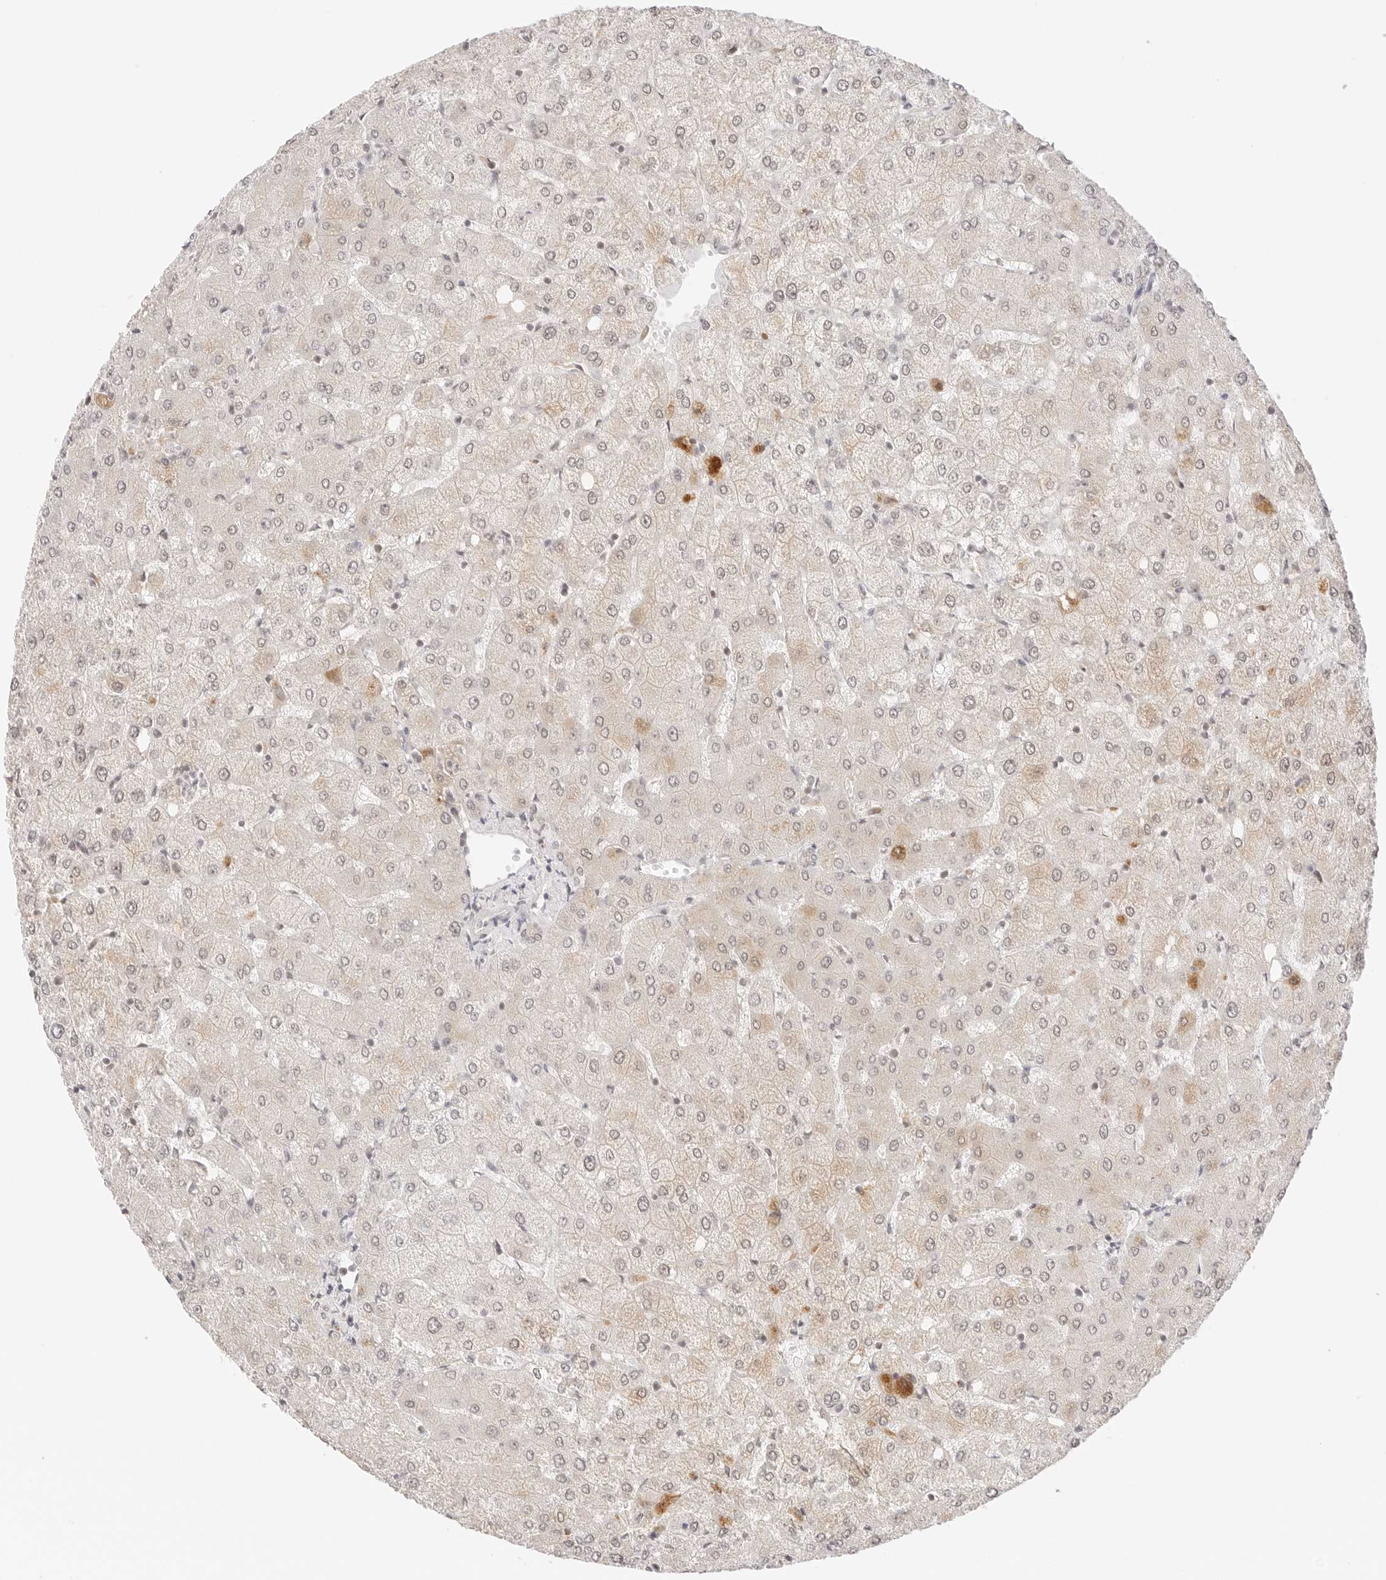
{"staining": {"intensity": "negative", "quantity": "none", "location": "none"}, "tissue": "liver", "cell_type": "Cholangiocytes", "image_type": "normal", "snomed": [{"axis": "morphology", "description": "Normal tissue, NOS"}, {"axis": "topography", "description": "Liver"}], "caption": "DAB immunohistochemical staining of normal liver demonstrates no significant expression in cholangiocytes. (DAB IHC, high magnification).", "gene": "SEPTIN4", "patient": {"sex": "female", "age": 54}}